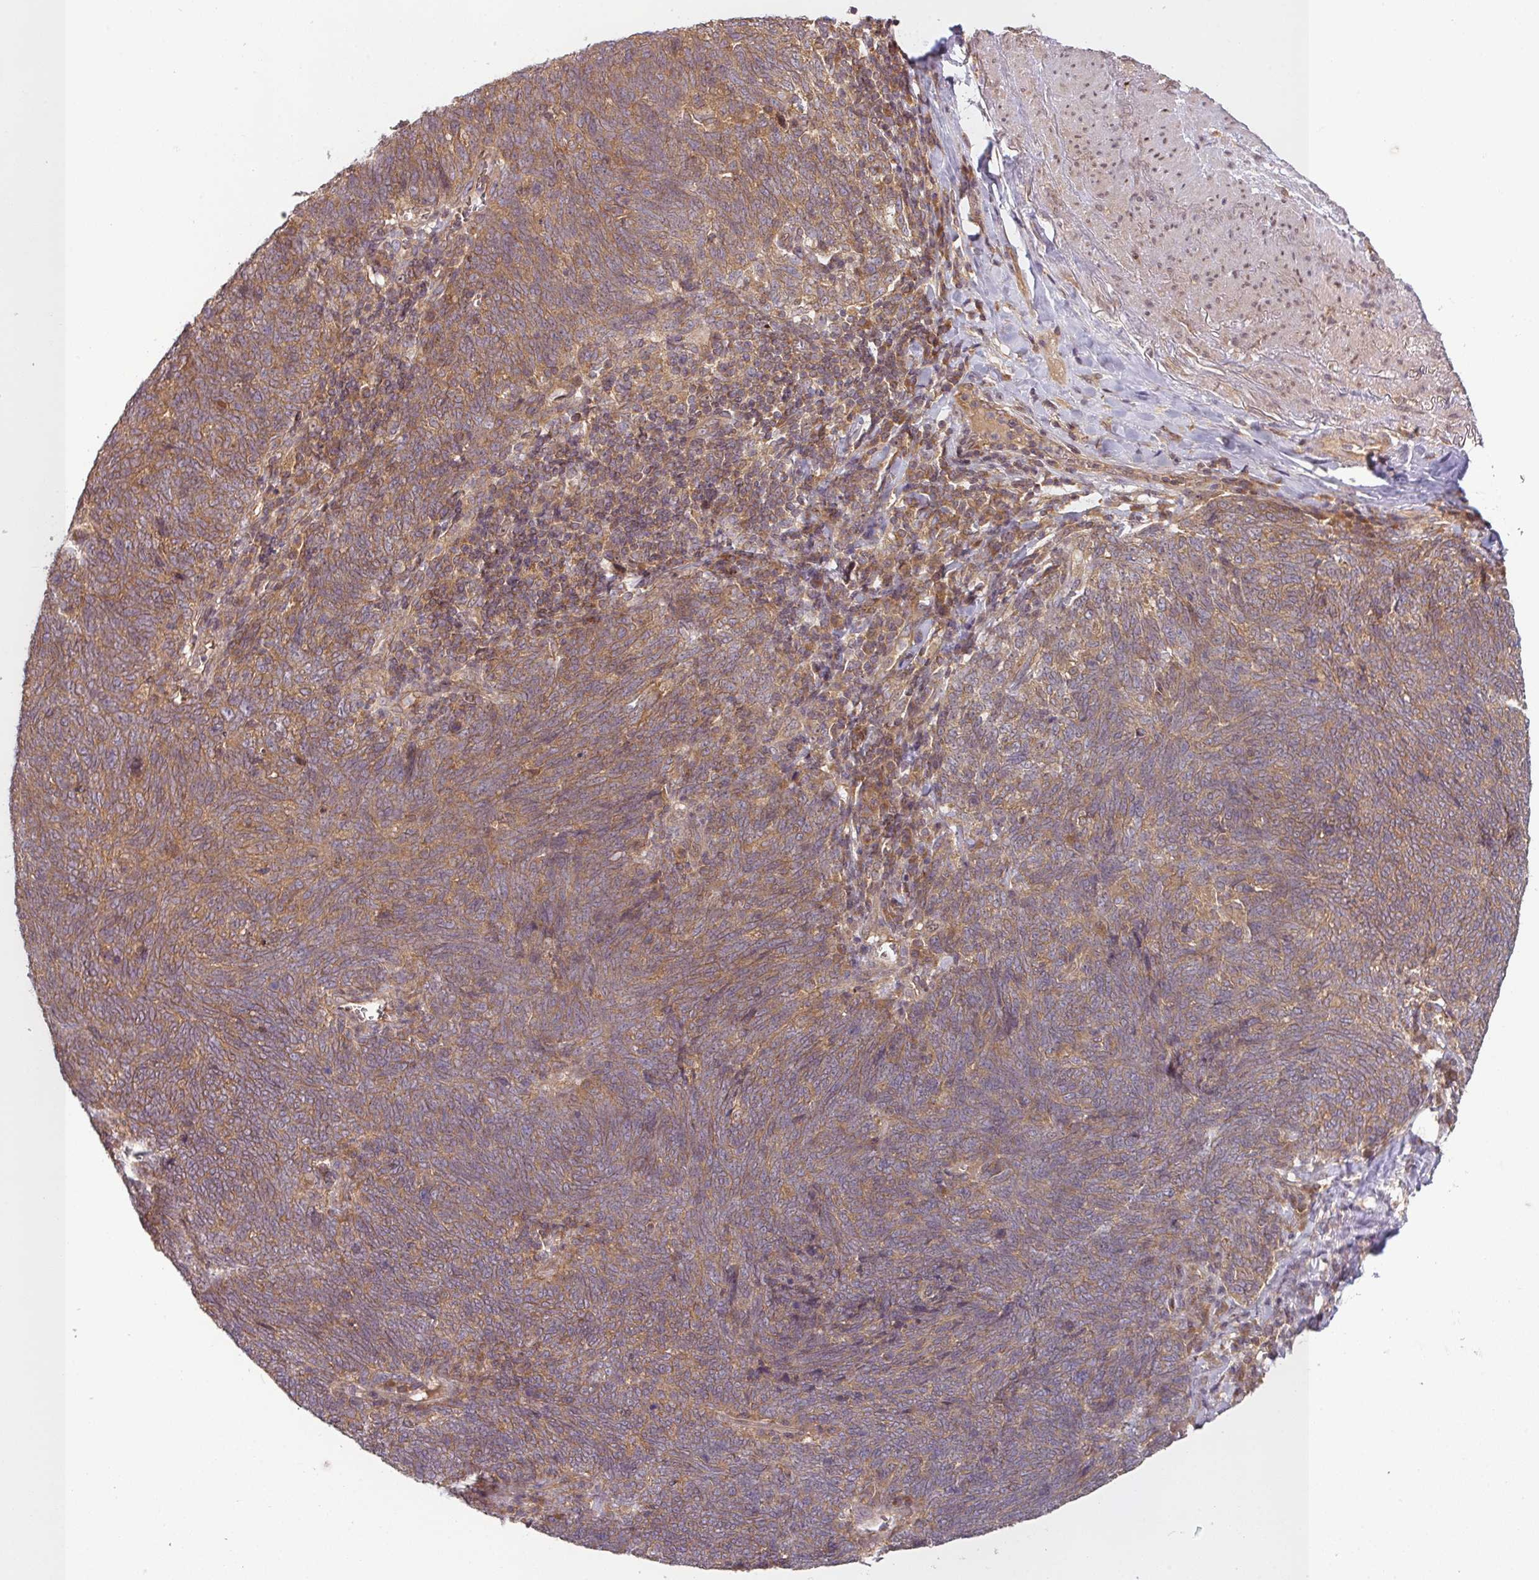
{"staining": {"intensity": "moderate", "quantity": ">75%", "location": "cytoplasmic/membranous"}, "tissue": "lung cancer", "cell_type": "Tumor cells", "image_type": "cancer", "snomed": [{"axis": "morphology", "description": "Squamous cell carcinoma, NOS"}, {"axis": "topography", "description": "Lung"}], "caption": "Human squamous cell carcinoma (lung) stained with a protein marker shows moderate staining in tumor cells.", "gene": "RNF31", "patient": {"sex": "female", "age": 72}}